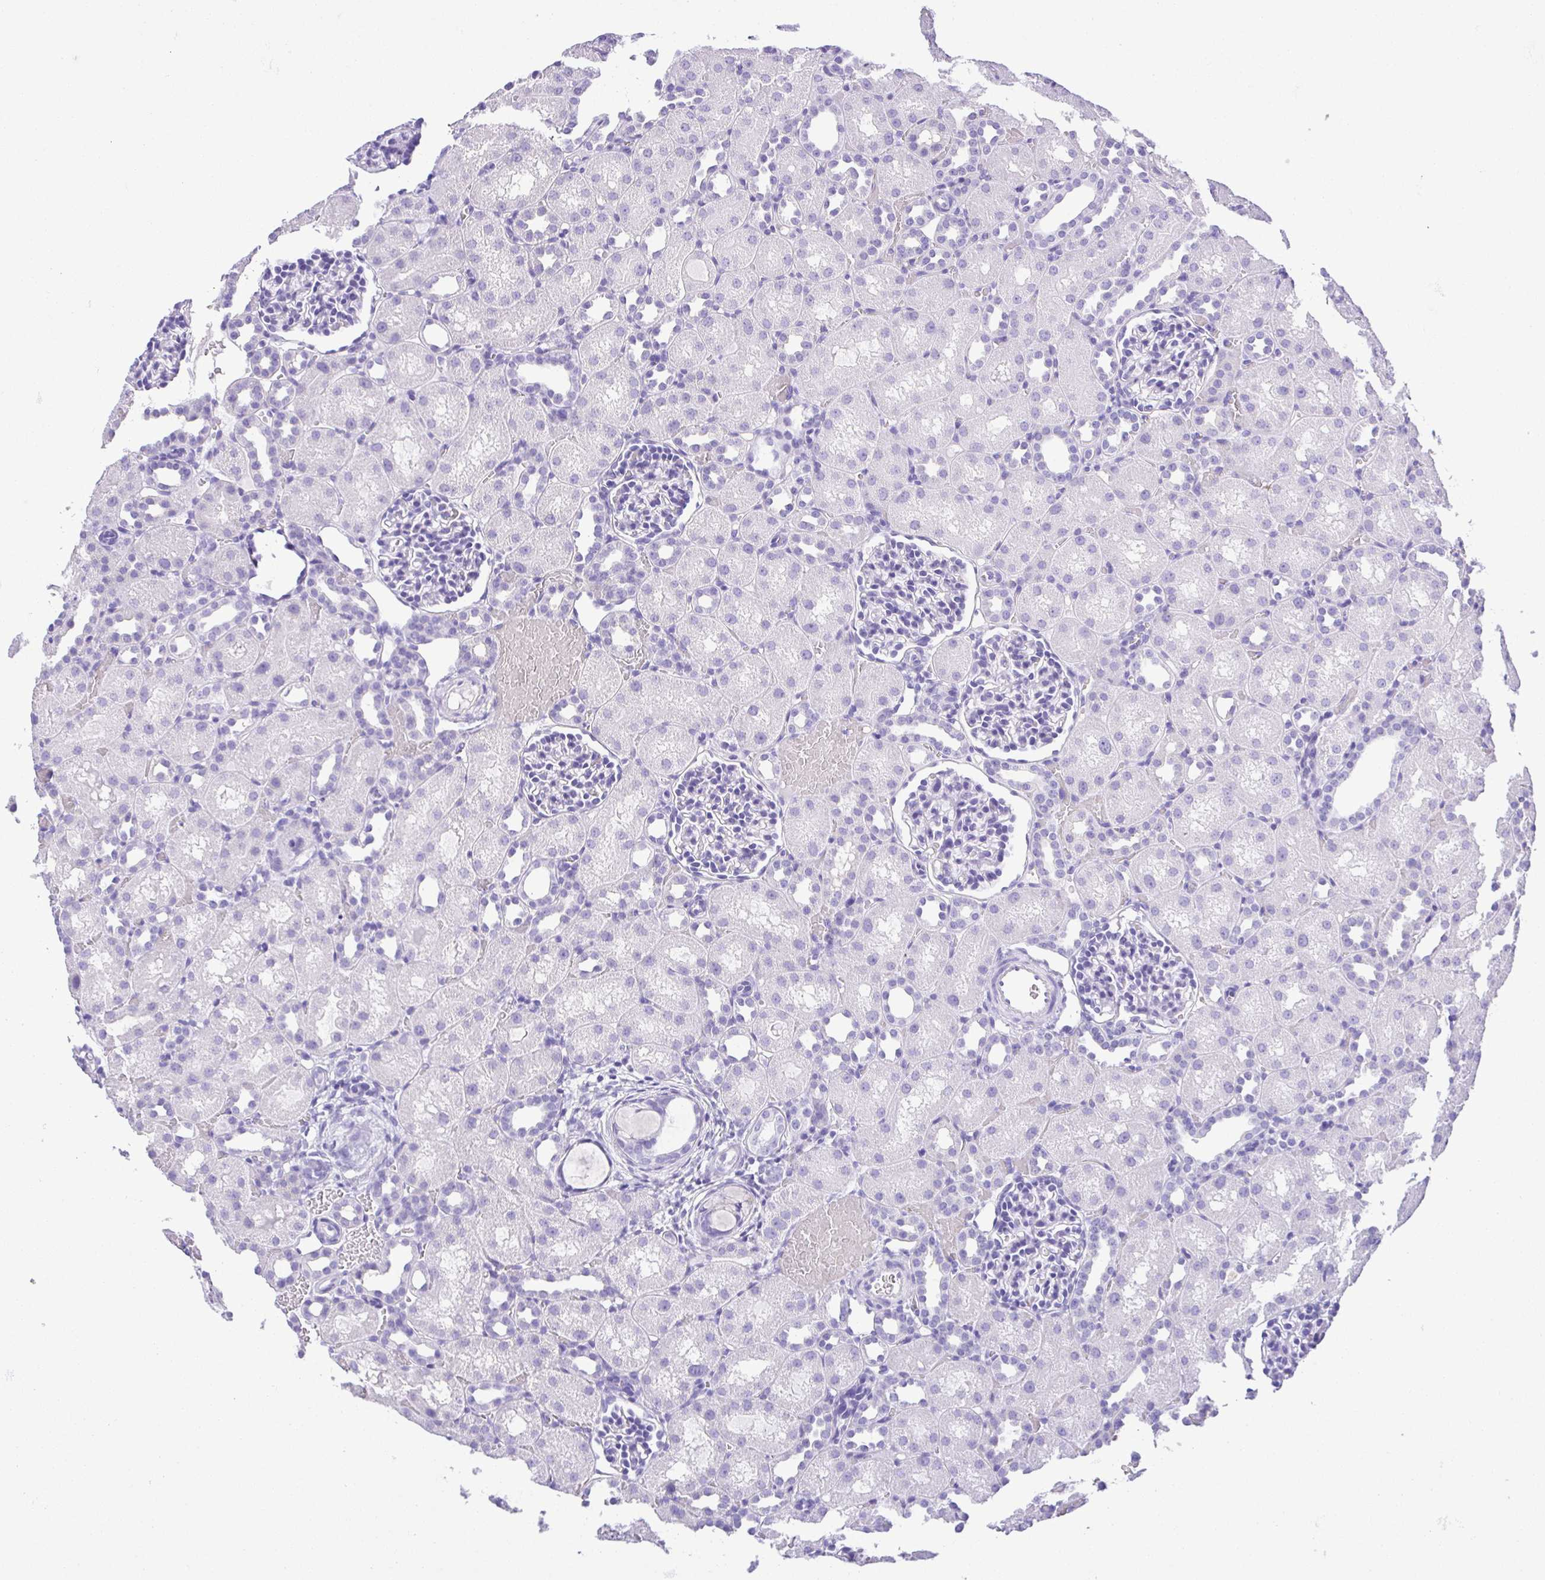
{"staining": {"intensity": "negative", "quantity": "none", "location": "none"}, "tissue": "kidney", "cell_type": "Cells in glomeruli", "image_type": "normal", "snomed": [{"axis": "morphology", "description": "Normal tissue, NOS"}, {"axis": "topography", "description": "Kidney"}], "caption": "Cells in glomeruli show no significant protein staining in unremarkable kidney. (Brightfield microscopy of DAB (3,3'-diaminobenzidine) immunohistochemistry at high magnification).", "gene": "CDSN", "patient": {"sex": "male", "age": 1}}